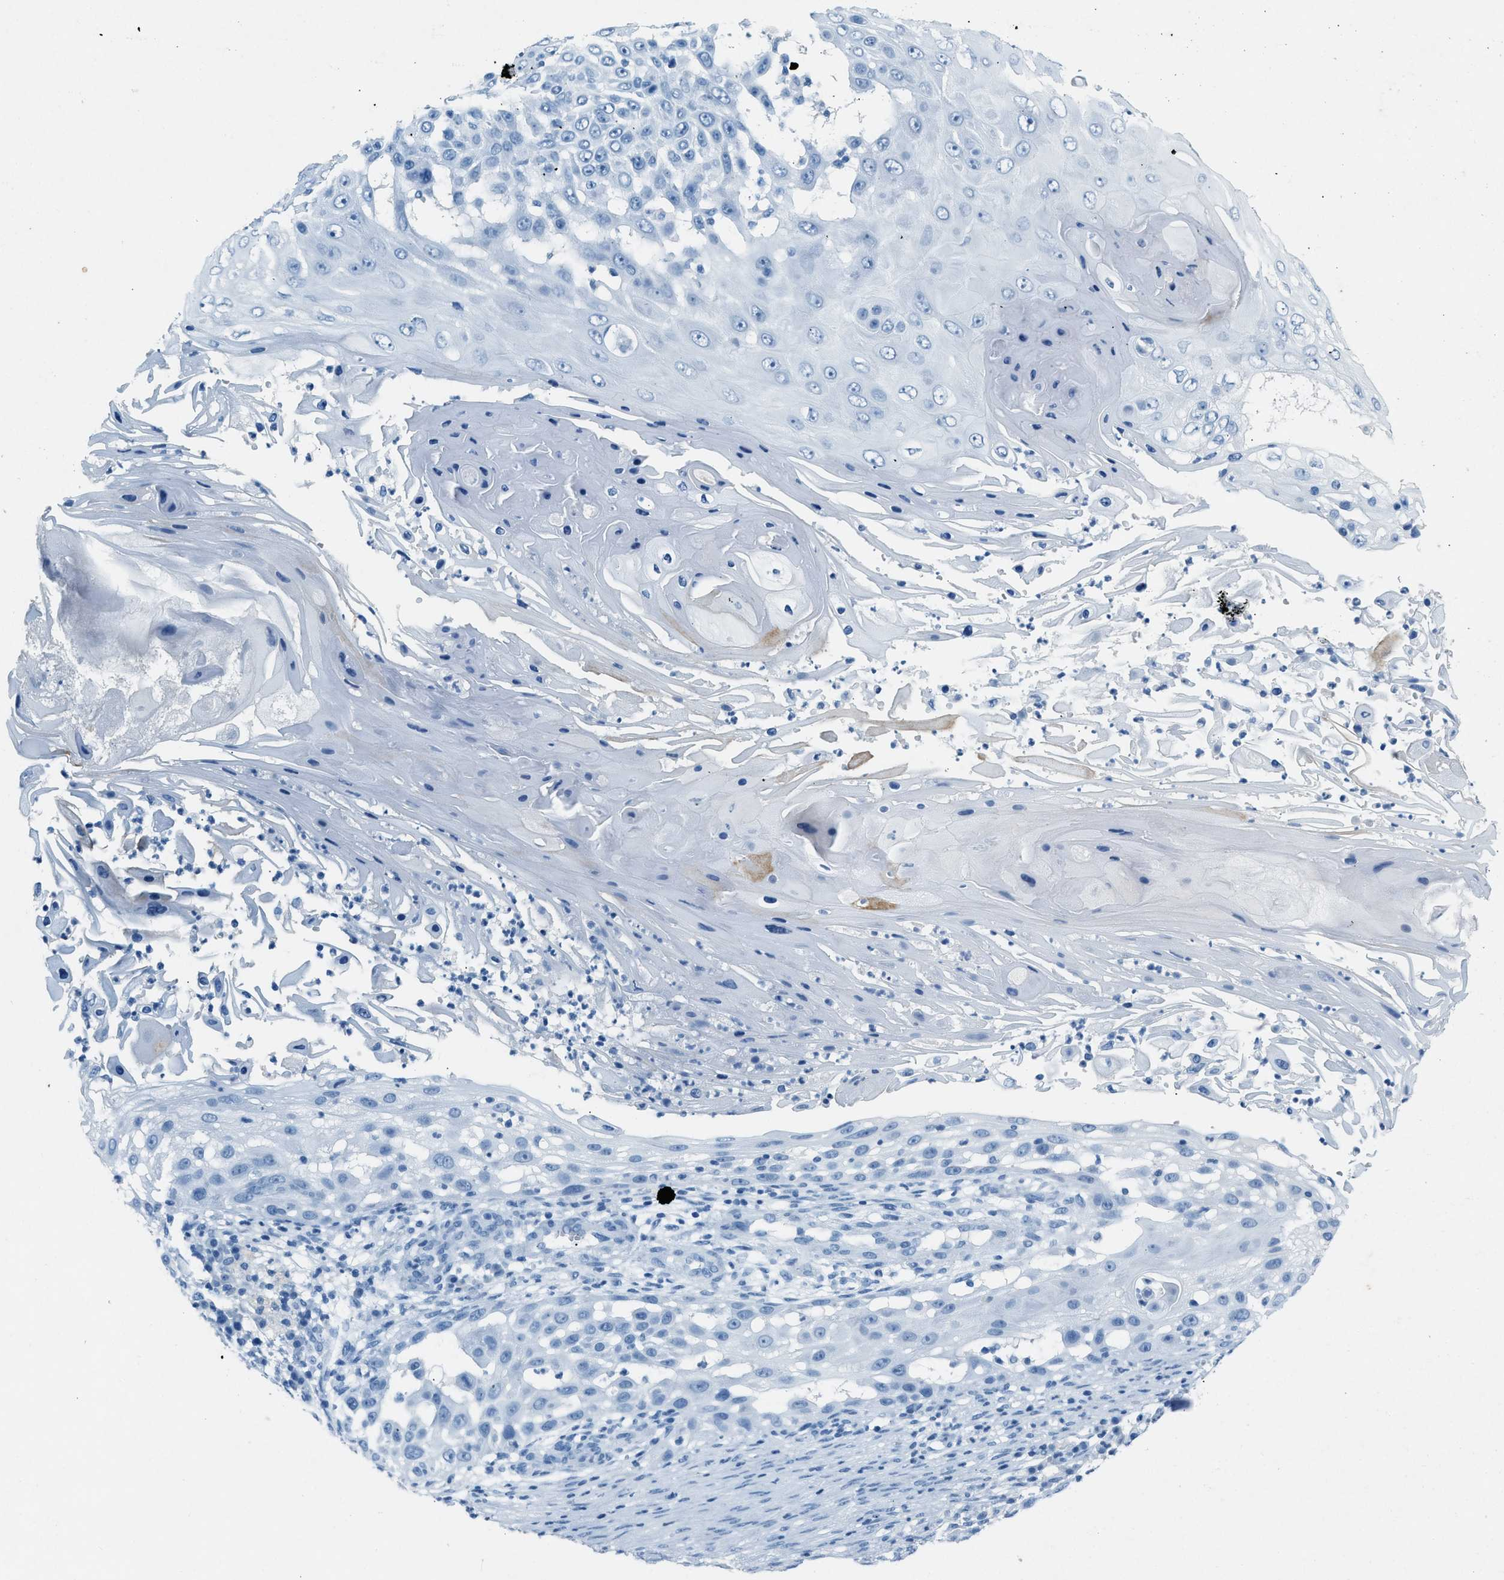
{"staining": {"intensity": "negative", "quantity": "none", "location": "none"}, "tissue": "skin cancer", "cell_type": "Tumor cells", "image_type": "cancer", "snomed": [{"axis": "morphology", "description": "Squamous cell carcinoma, NOS"}, {"axis": "topography", "description": "Skin"}], "caption": "This is an immunohistochemistry micrograph of human skin squamous cell carcinoma. There is no positivity in tumor cells.", "gene": "HHATL", "patient": {"sex": "female", "age": 44}}